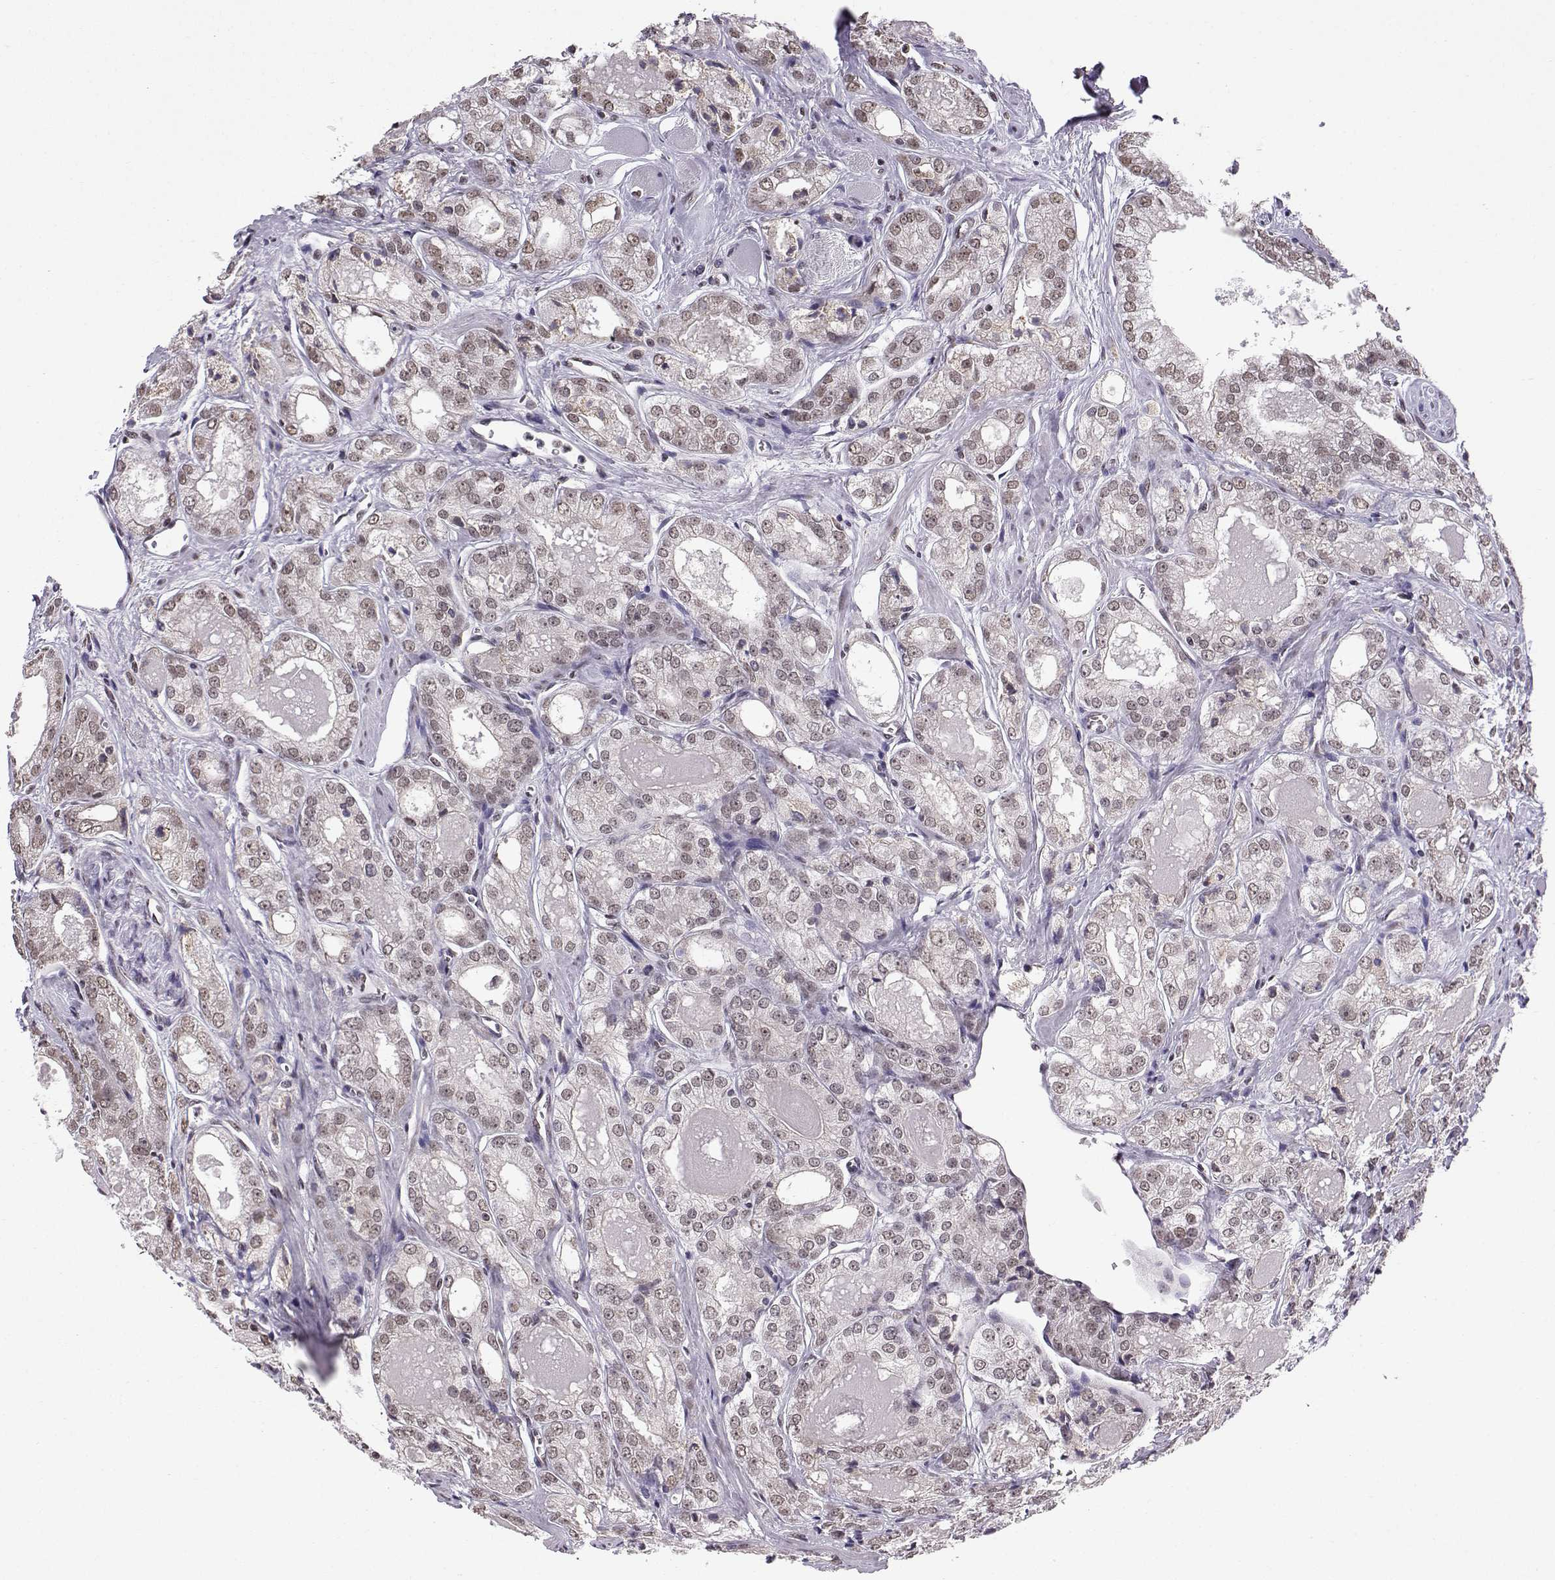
{"staining": {"intensity": "weak", "quantity": "25%-75%", "location": "nuclear"}, "tissue": "prostate cancer", "cell_type": "Tumor cells", "image_type": "cancer", "snomed": [{"axis": "morphology", "description": "Adenocarcinoma, NOS"}, {"axis": "morphology", "description": "Adenocarcinoma, High grade"}, {"axis": "topography", "description": "Prostate"}], "caption": "The histopathology image demonstrates immunohistochemical staining of prostate adenocarcinoma. There is weak nuclear positivity is identified in about 25%-75% of tumor cells. The staining was performed using DAB to visualize the protein expression in brown, while the nuclei were stained in blue with hematoxylin (Magnification: 20x).", "gene": "EZH1", "patient": {"sex": "male", "age": 70}}